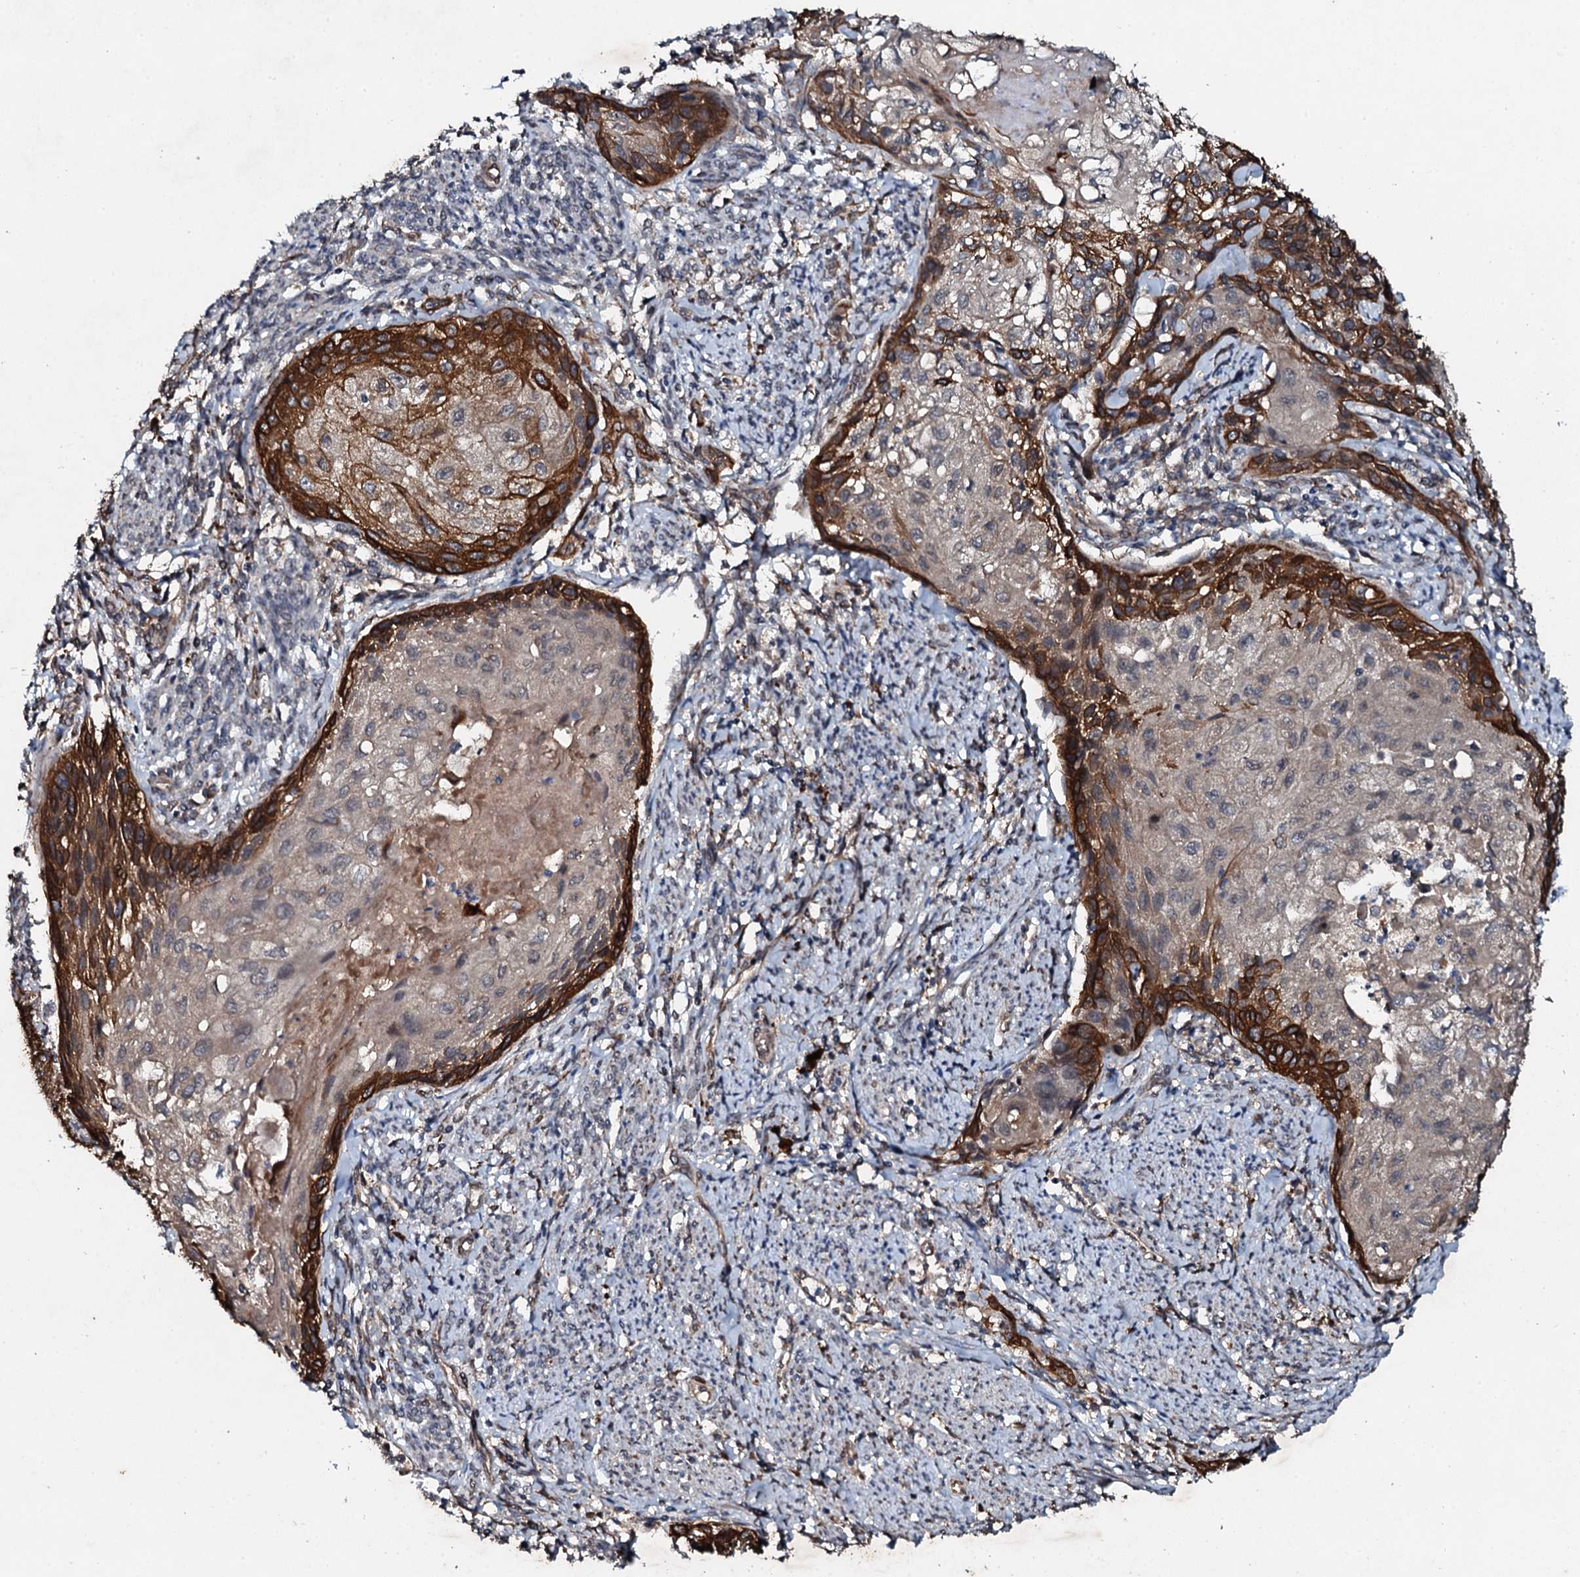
{"staining": {"intensity": "strong", "quantity": "25%-75%", "location": "cytoplasmic/membranous"}, "tissue": "cervical cancer", "cell_type": "Tumor cells", "image_type": "cancer", "snomed": [{"axis": "morphology", "description": "Squamous cell carcinoma, NOS"}, {"axis": "topography", "description": "Cervix"}], "caption": "Approximately 25%-75% of tumor cells in cervical squamous cell carcinoma exhibit strong cytoplasmic/membranous protein staining as visualized by brown immunohistochemical staining.", "gene": "ADAMTS10", "patient": {"sex": "female", "age": 67}}